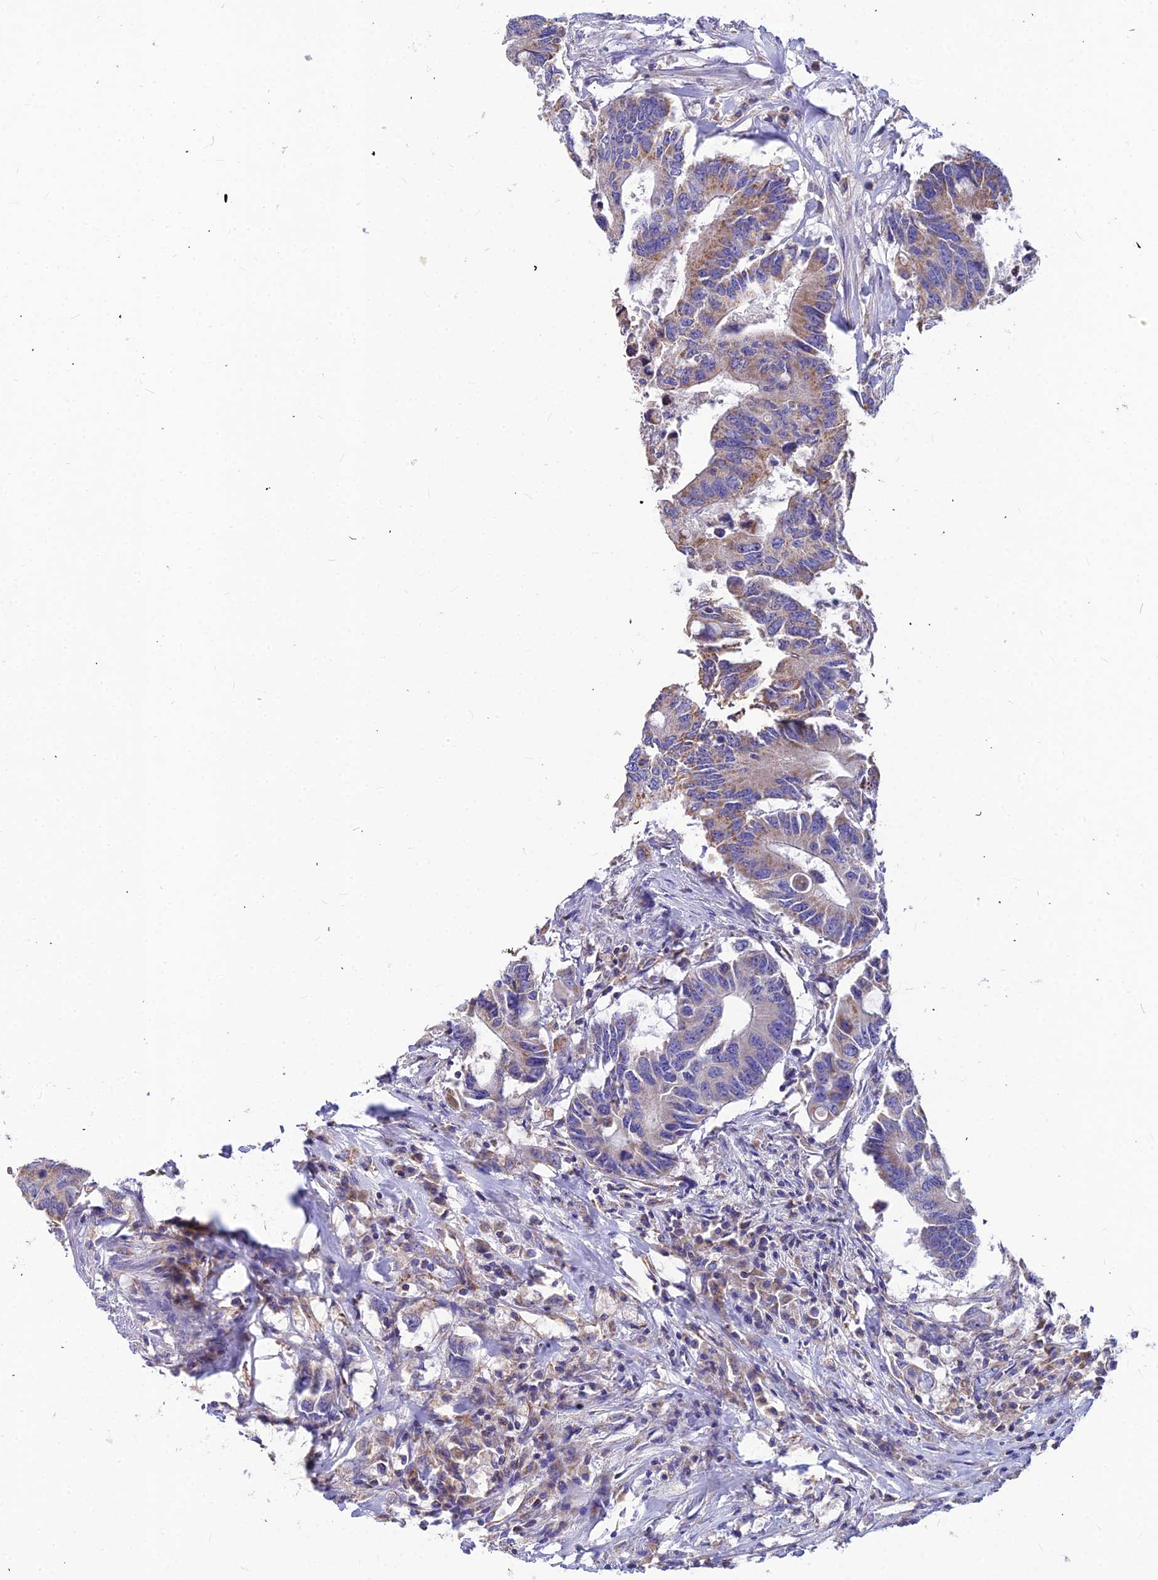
{"staining": {"intensity": "moderate", "quantity": "<25%", "location": "cytoplasmic/membranous"}, "tissue": "colorectal cancer", "cell_type": "Tumor cells", "image_type": "cancer", "snomed": [{"axis": "morphology", "description": "Adenocarcinoma, NOS"}, {"axis": "topography", "description": "Colon"}], "caption": "Protein analysis of colorectal cancer (adenocarcinoma) tissue displays moderate cytoplasmic/membranous positivity in about <25% of tumor cells. The protein of interest is stained brown, and the nuclei are stained in blue (DAB IHC with brightfield microscopy, high magnification).", "gene": "ASPHD1", "patient": {"sex": "male", "age": 71}}